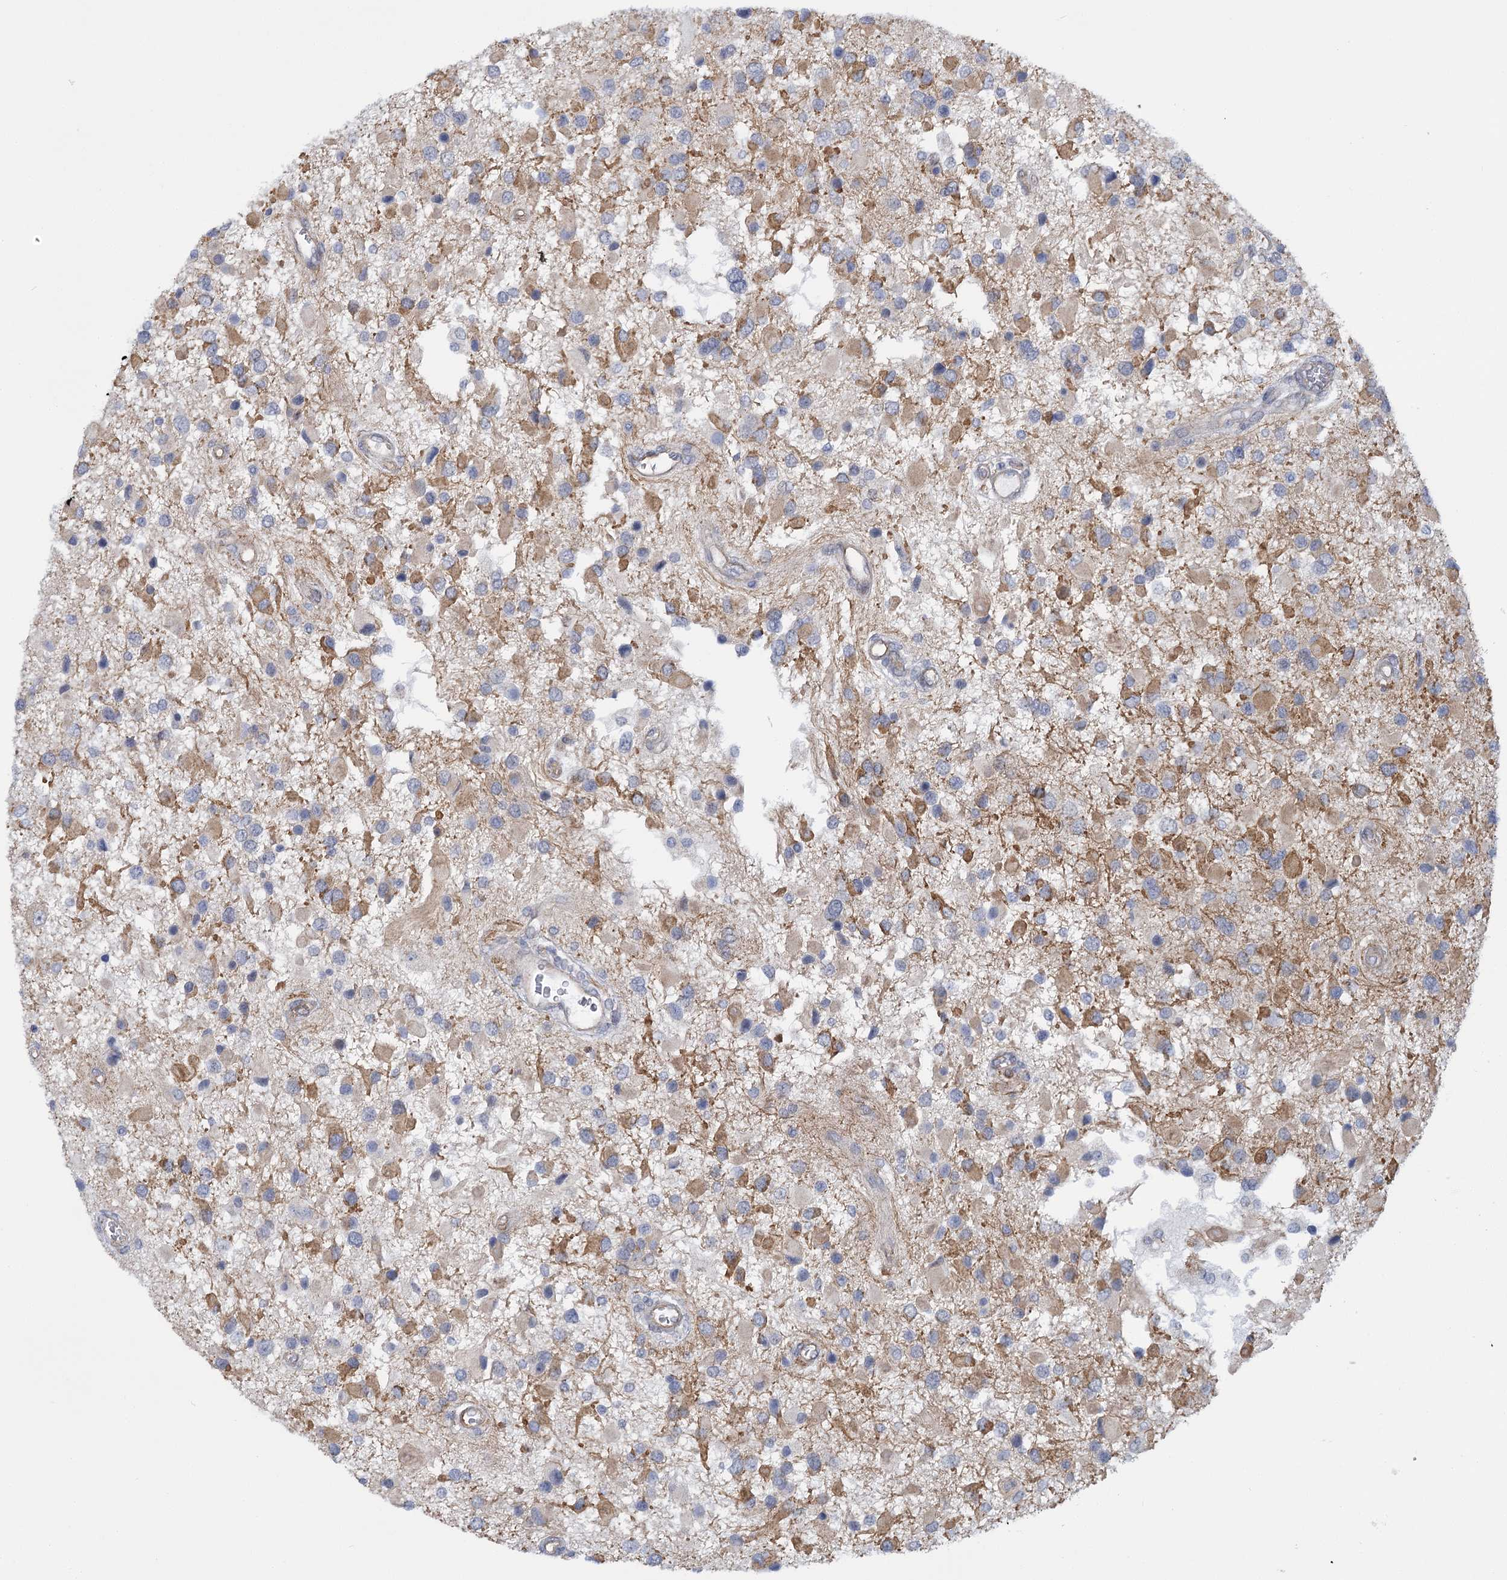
{"staining": {"intensity": "negative", "quantity": "none", "location": "none"}, "tissue": "glioma", "cell_type": "Tumor cells", "image_type": "cancer", "snomed": [{"axis": "morphology", "description": "Glioma, malignant, High grade"}, {"axis": "topography", "description": "Brain"}], "caption": "Tumor cells show no significant protein staining in high-grade glioma (malignant).", "gene": "MBLAC2", "patient": {"sex": "male", "age": 53}}